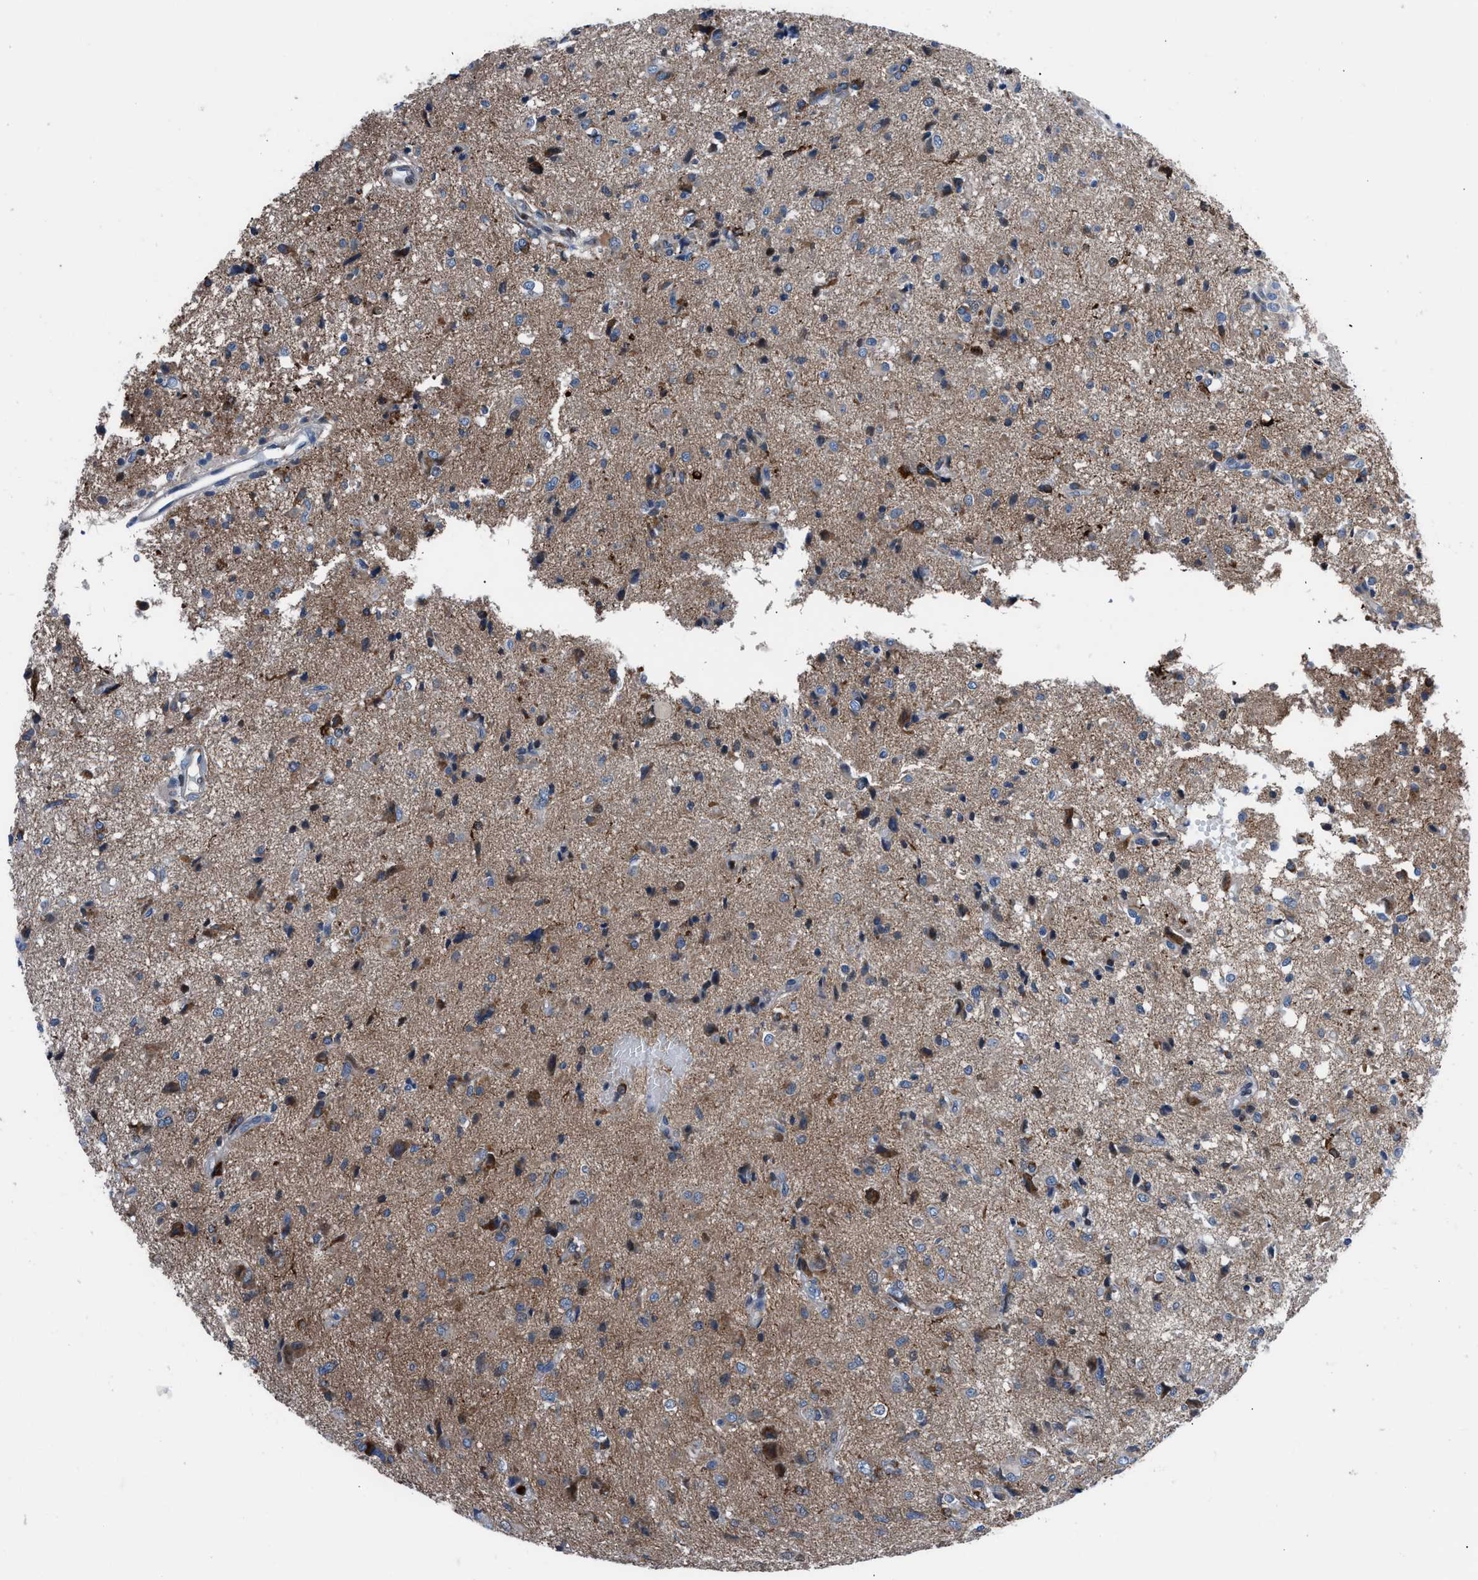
{"staining": {"intensity": "moderate", "quantity": "25%-75%", "location": "cytoplasmic/membranous"}, "tissue": "glioma", "cell_type": "Tumor cells", "image_type": "cancer", "snomed": [{"axis": "morphology", "description": "Glioma, malignant, High grade"}, {"axis": "topography", "description": "Brain"}], "caption": "Moderate cytoplasmic/membranous positivity for a protein is seen in approximately 25%-75% of tumor cells of malignant high-grade glioma using immunohistochemistry.", "gene": "UAP1", "patient": {"sex": "female", "age": 59}}